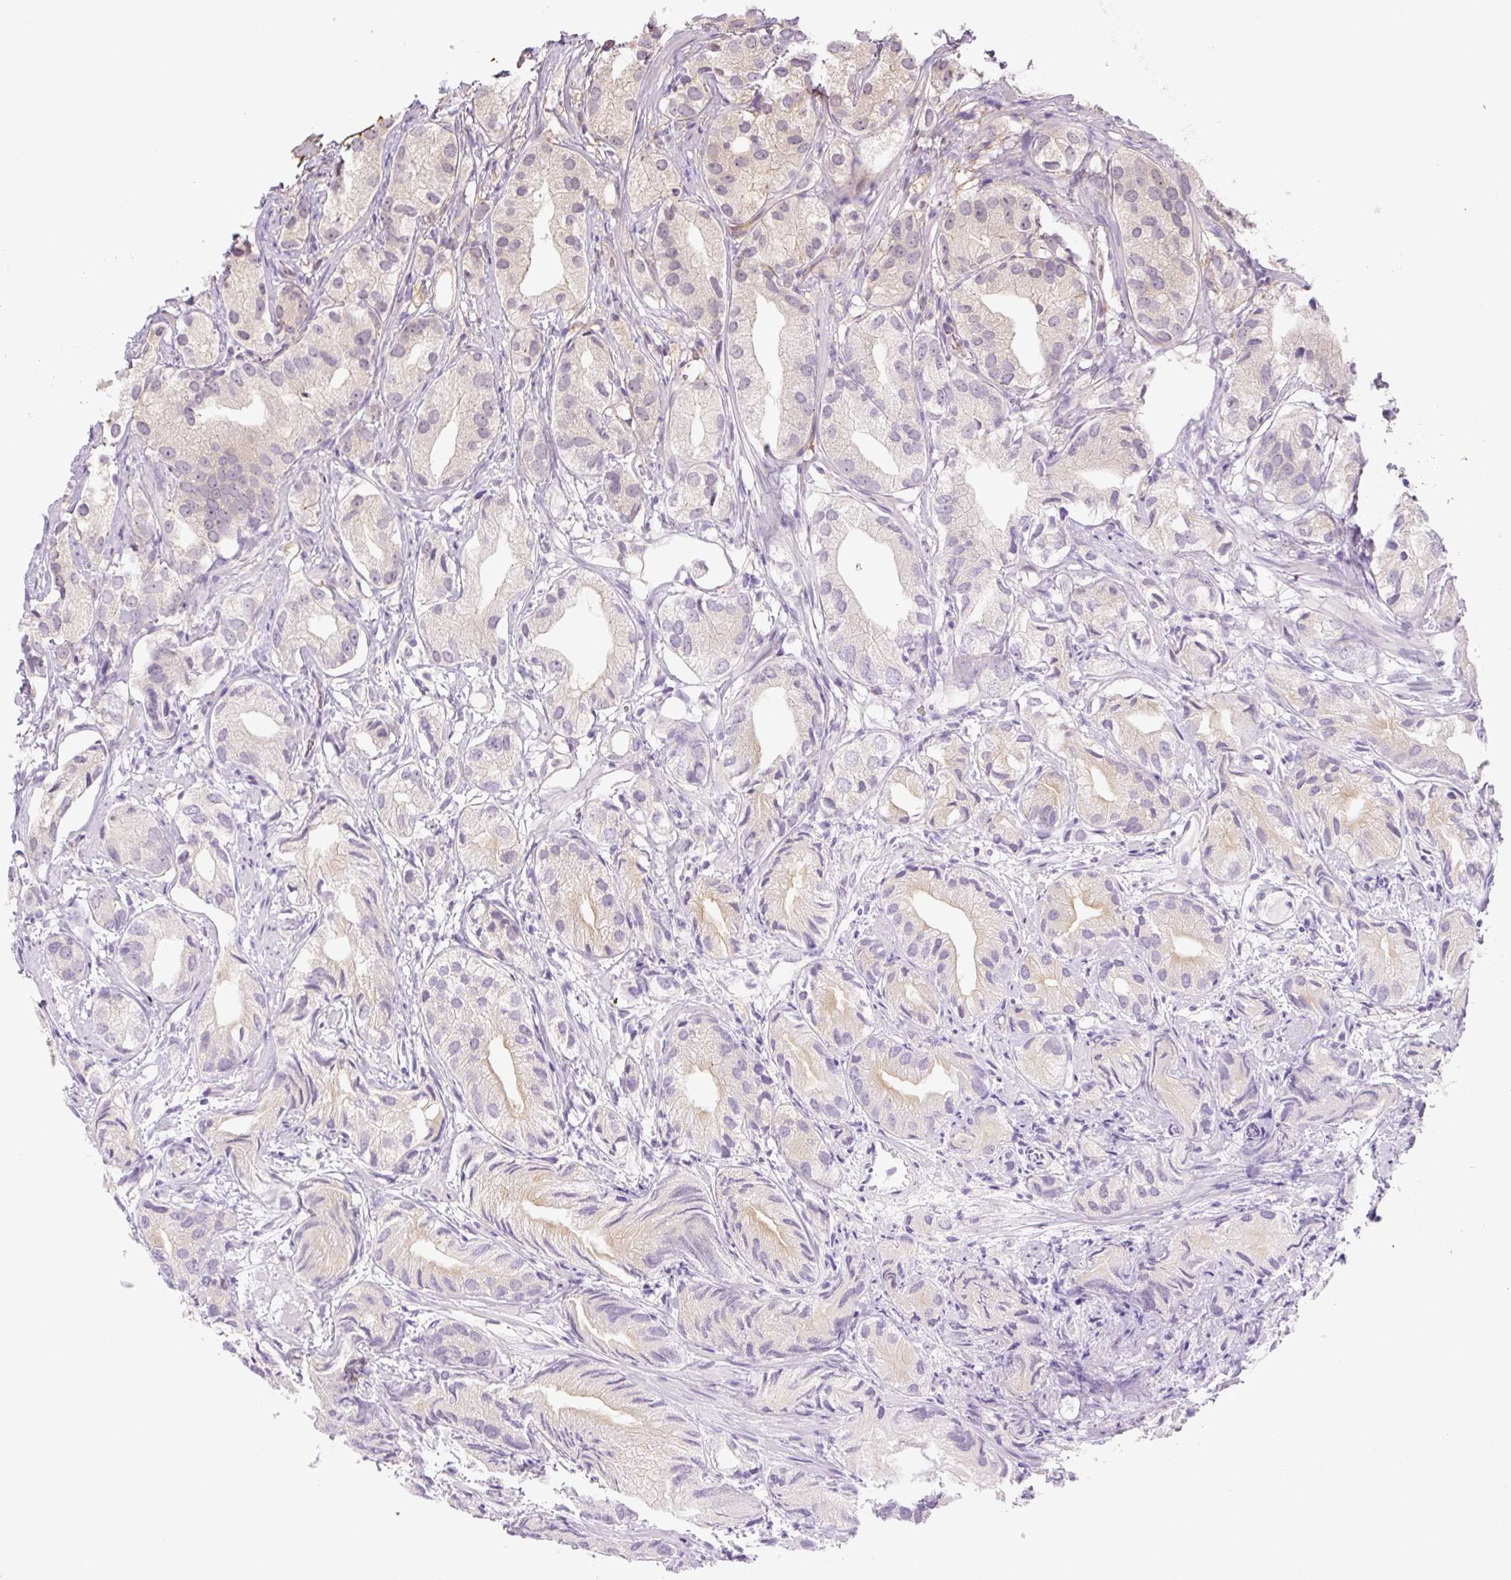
{"staining": {"intensity": "negative", "quantity": "none", "location": "none"}, "tissue": "prostate cancer", "cell_type": "Tumor cells", "image_type": "cancer", "snomed": [{"axis": "morphology", "description": "Adenocarcinoma, High grade"}, {"axis": "topography", "description": "Prostate"}], "caption": "Tumor cells are negative for protein expression in human prostate adenocarcinoma (high-grade).", "gene": "SPSB2", "patient": {"sex": "male", "age": 82}}